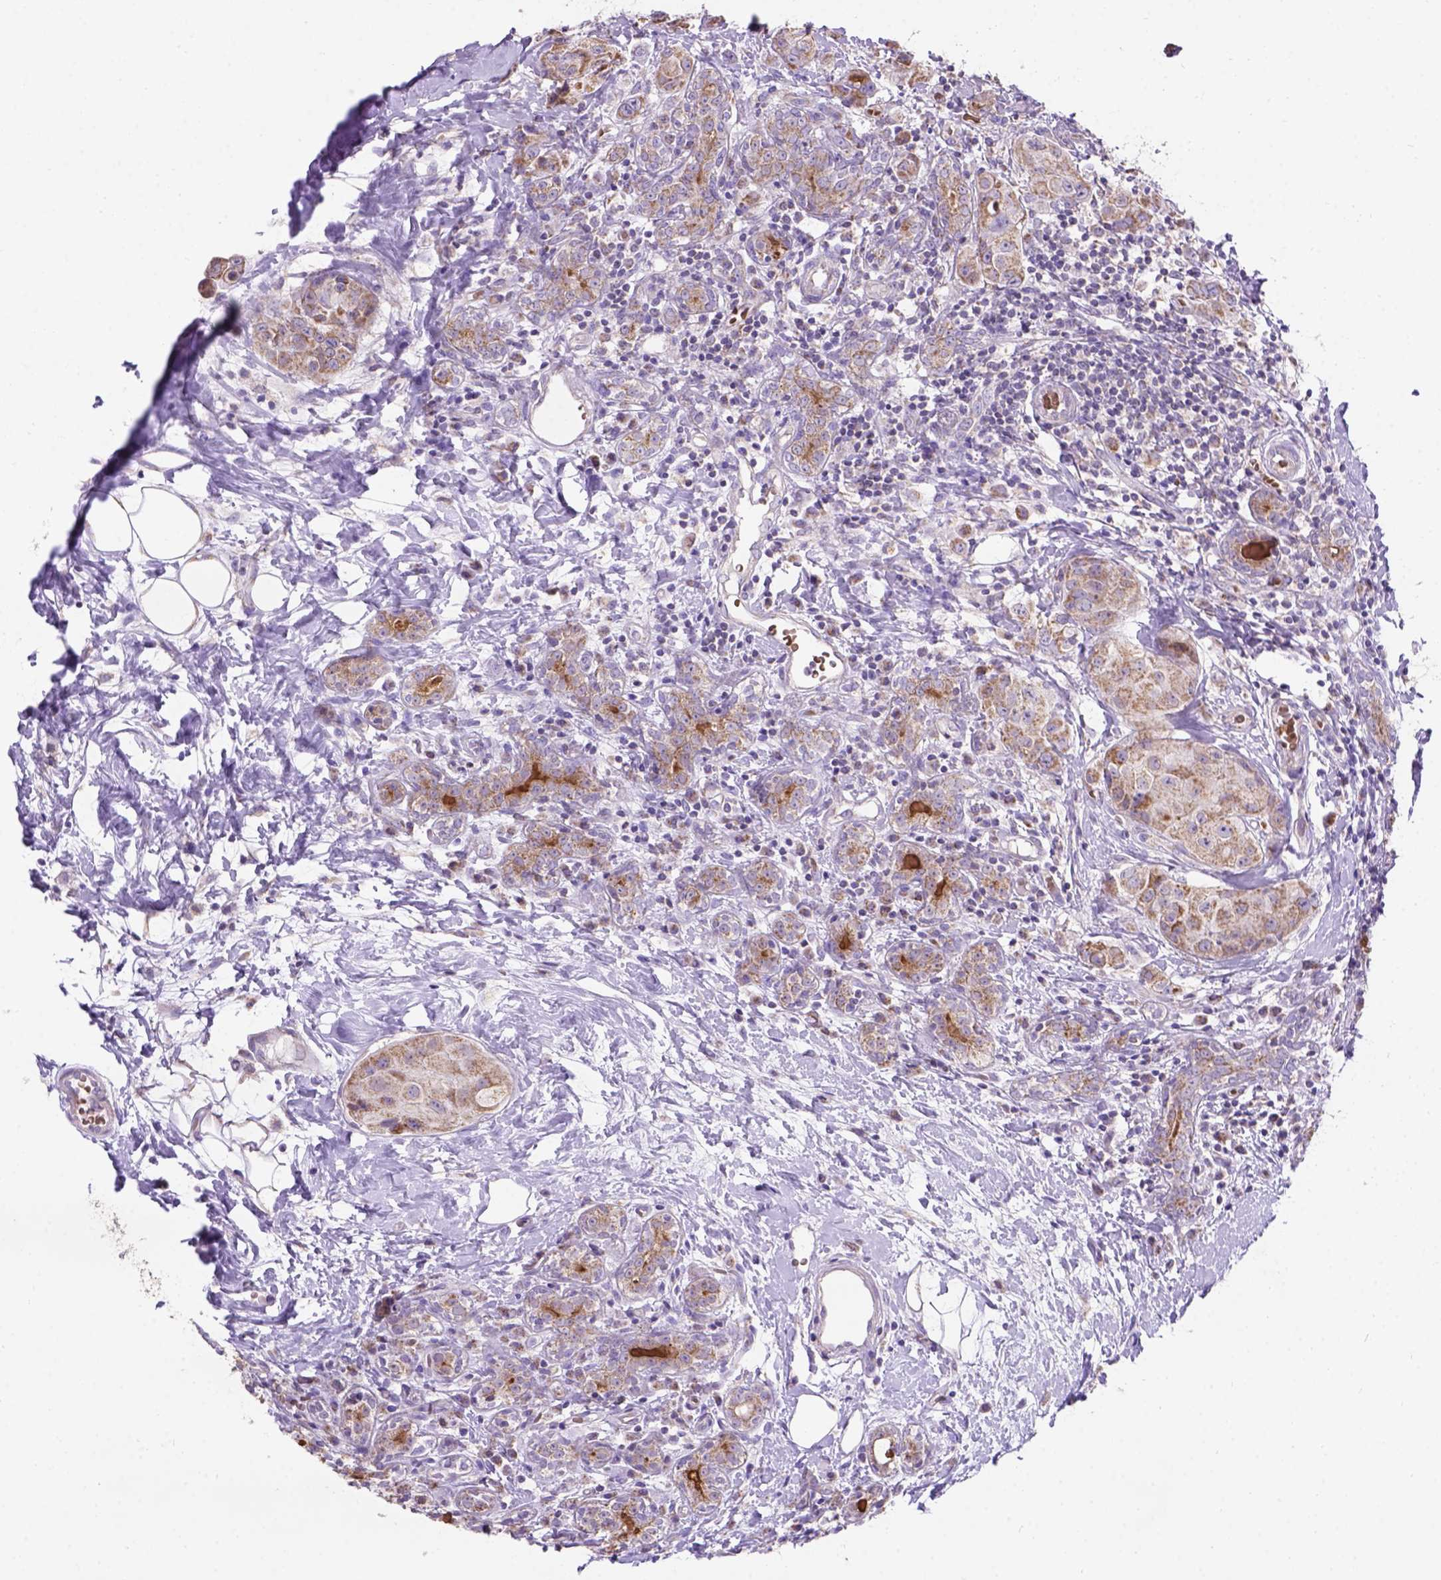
{"staining": {"intensity": "weak", "quantity": ">75%", "location": "cytoplasmic/membranous"}, "tissue": "breast cancer", "cell_type": "Tumor cells", "image_type": "cancer", "snomed": [{"axis": "morphology", "description": "Duct carcinoma"}, {"axis": "topography", "description": "Breast"}], "caption": "Immunohistochemical staining of breast invasive ductal carcinoma reveals low levels of weak cytoplasmic/membranous expression in approximately >75% of tumor cells.", "gene": "L2HGDH", "patient": {"sex": "female", "age": 43}}